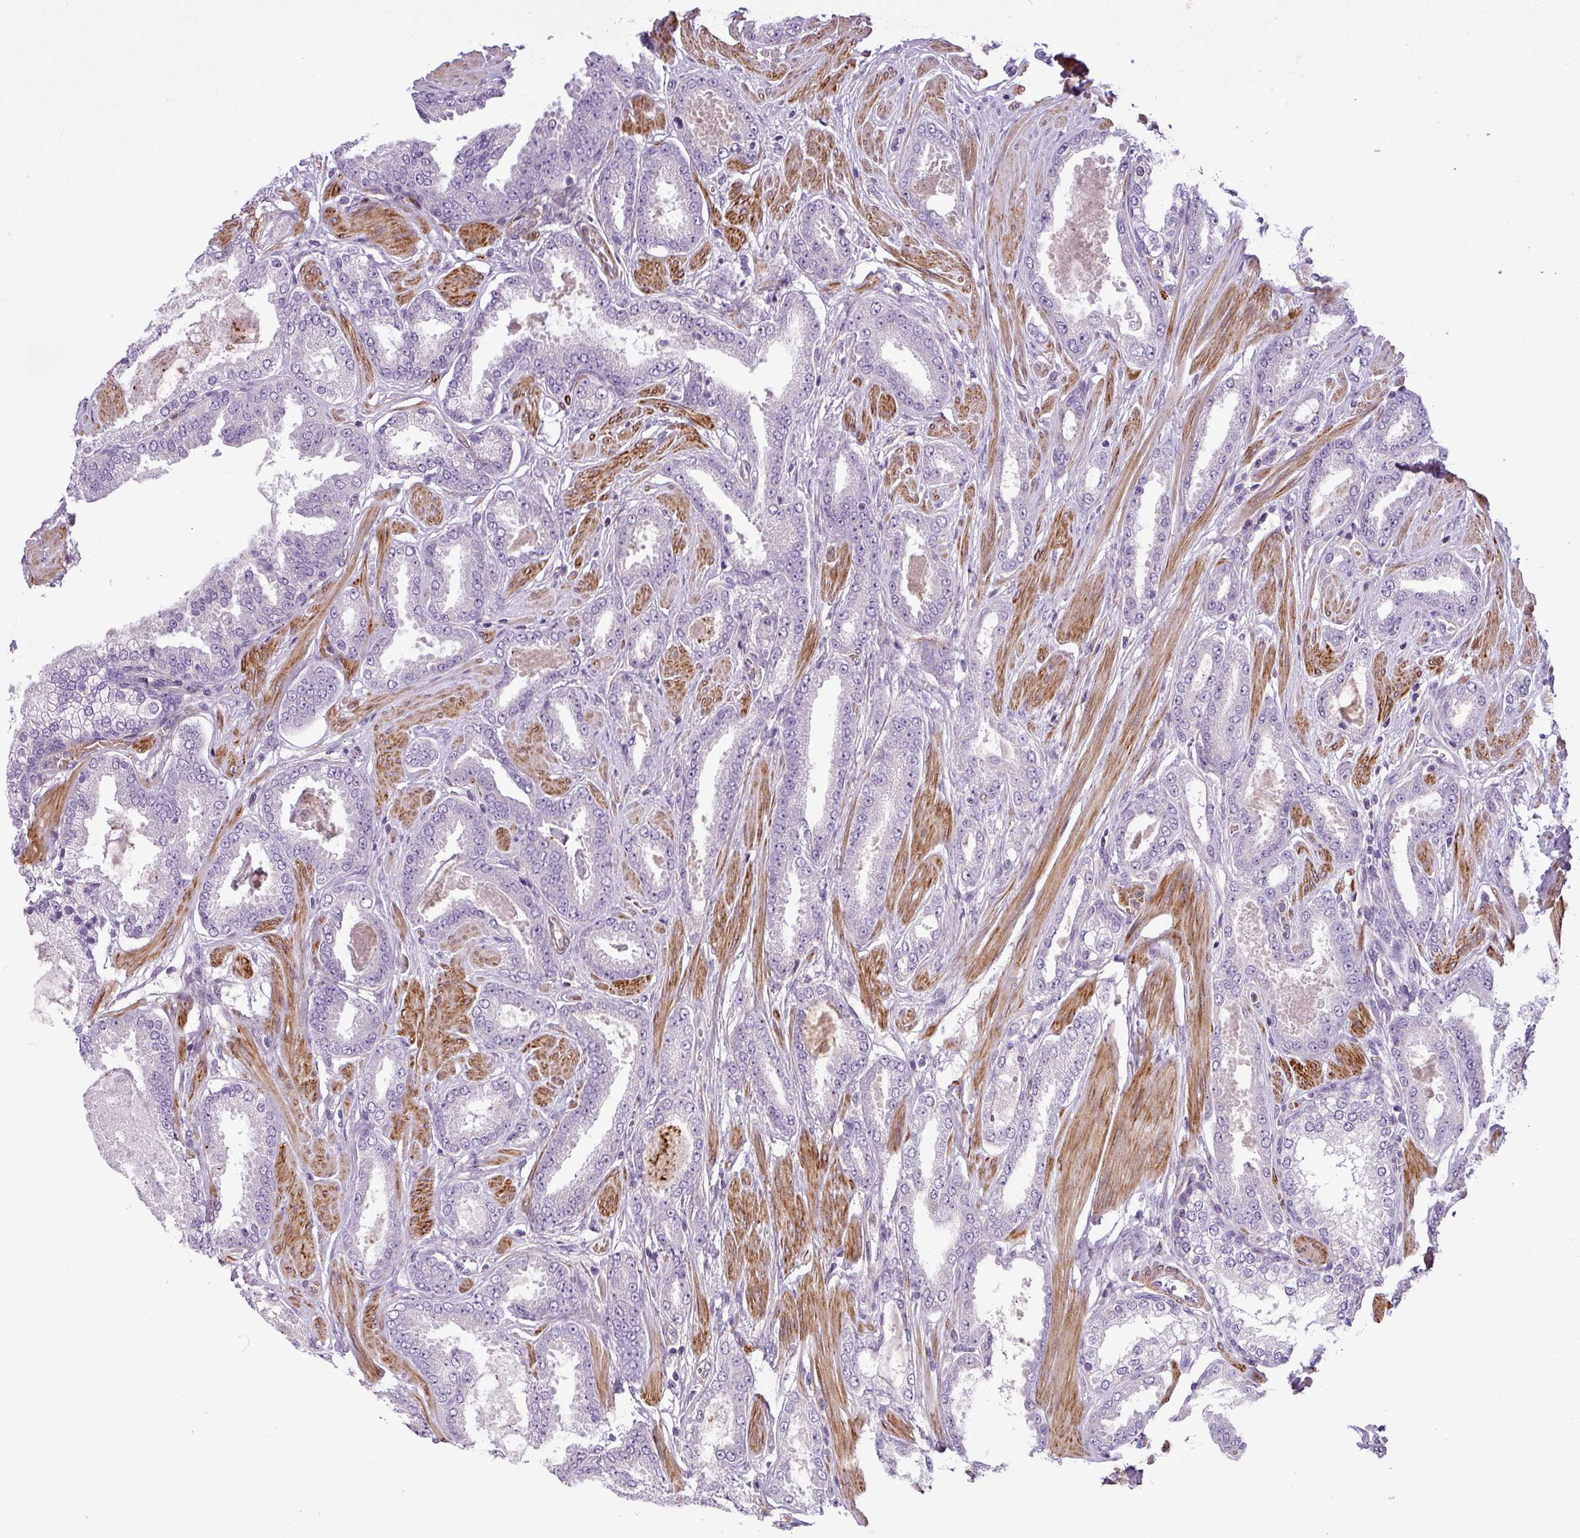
{"staining": {"intensity": "negative", "quantity": "none", "location": "none"}, "tissue": "prostate cancer", "cell_type": "Tumor cells", "image_type": "cancer", "snomed": [{"axis": "morphology", "description": "Adenocarcinoma, Low grade"}, {"axis": "topography", "description": "Prostate"}], "caption": "Protein analysis of prostate cancer reveals no significant staining in tumor cells.", "gene": "NBEAL2", "patient": {"sex": "male", "age": 42}}